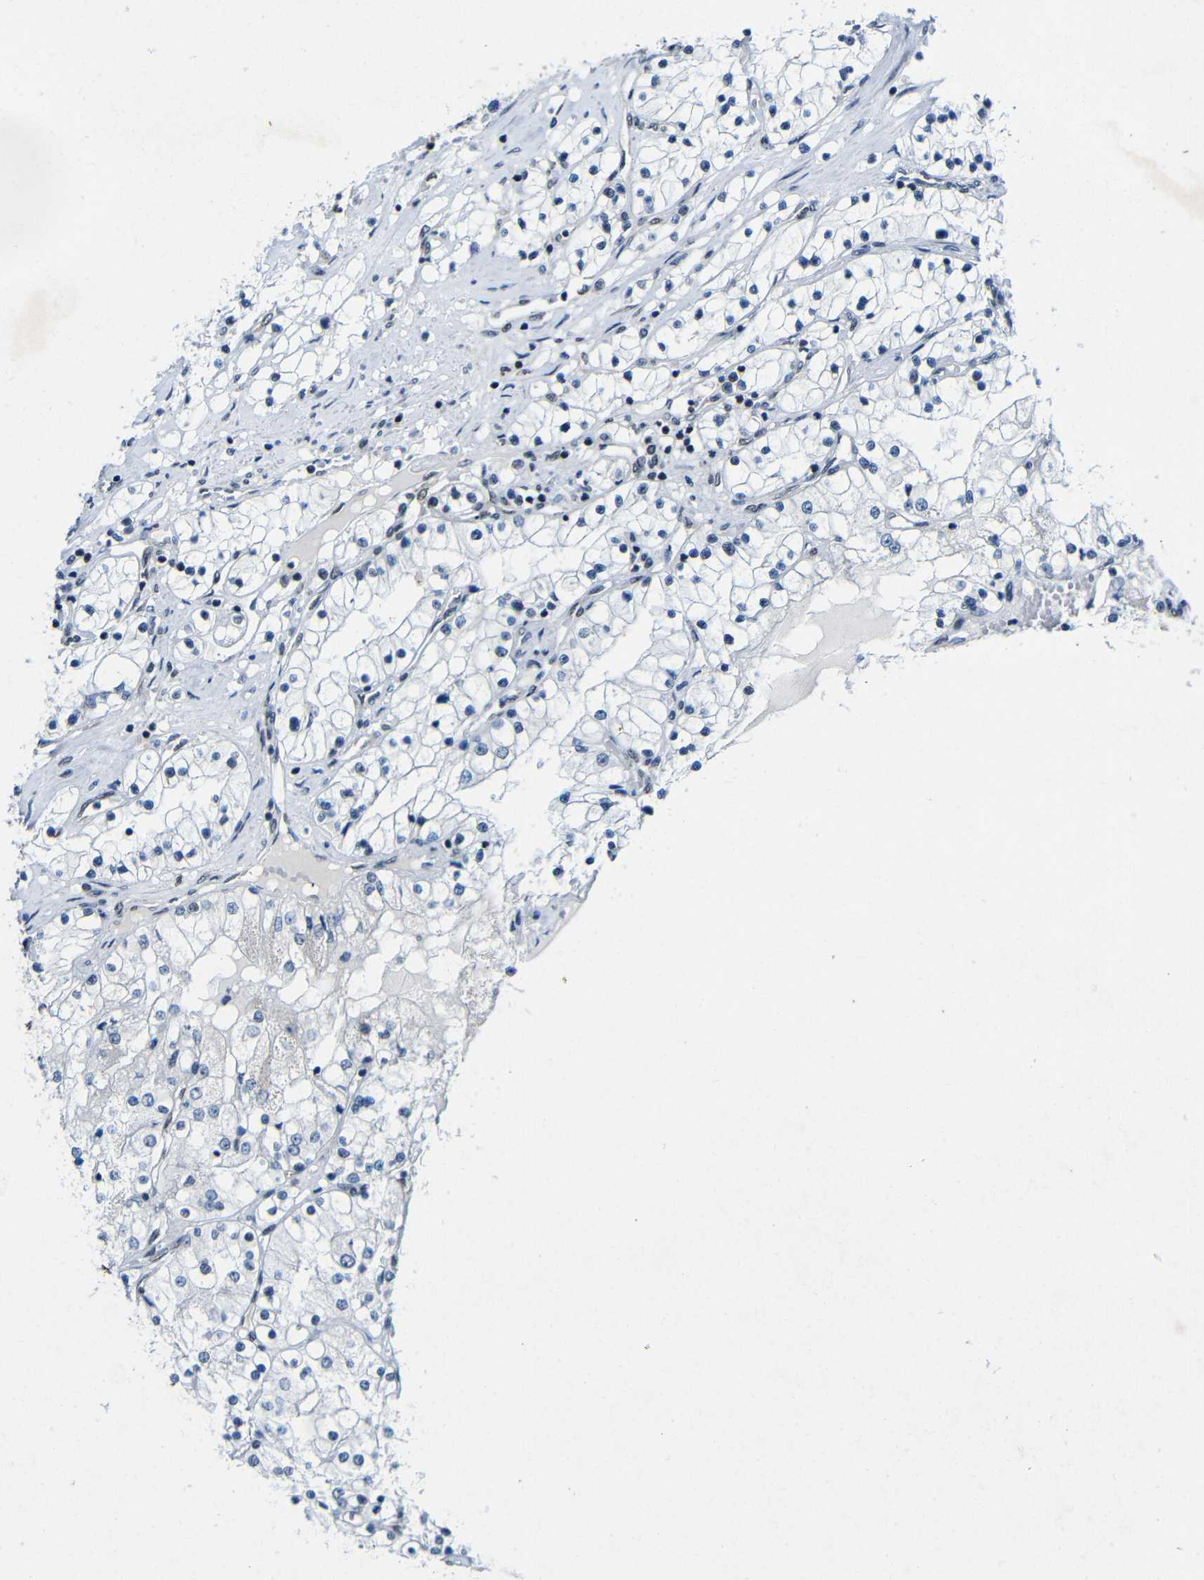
{"staining": {"intensity": "negative", "quantity": "none", "location": "none"}, "tissue": "renal cancer", "cell_type": "Tumor cells", "image_type": "cancer", "snomed": [{"axis": "morphology", "description": "Adenocarcinoma, NOS"}, {"axis": "topography", "description": "Kidney"}], "caption": "Immunohistochemistry (IHC) of human renal cancer displays no expression in tumor cells. The staining is performed using DAB (3,3'-diaminobenzidine) brown chromogen with nuclei counter-stained in using hematoxylin.", "gene": "PTBP1", "patient": {"sex": "male", "age": 68}}